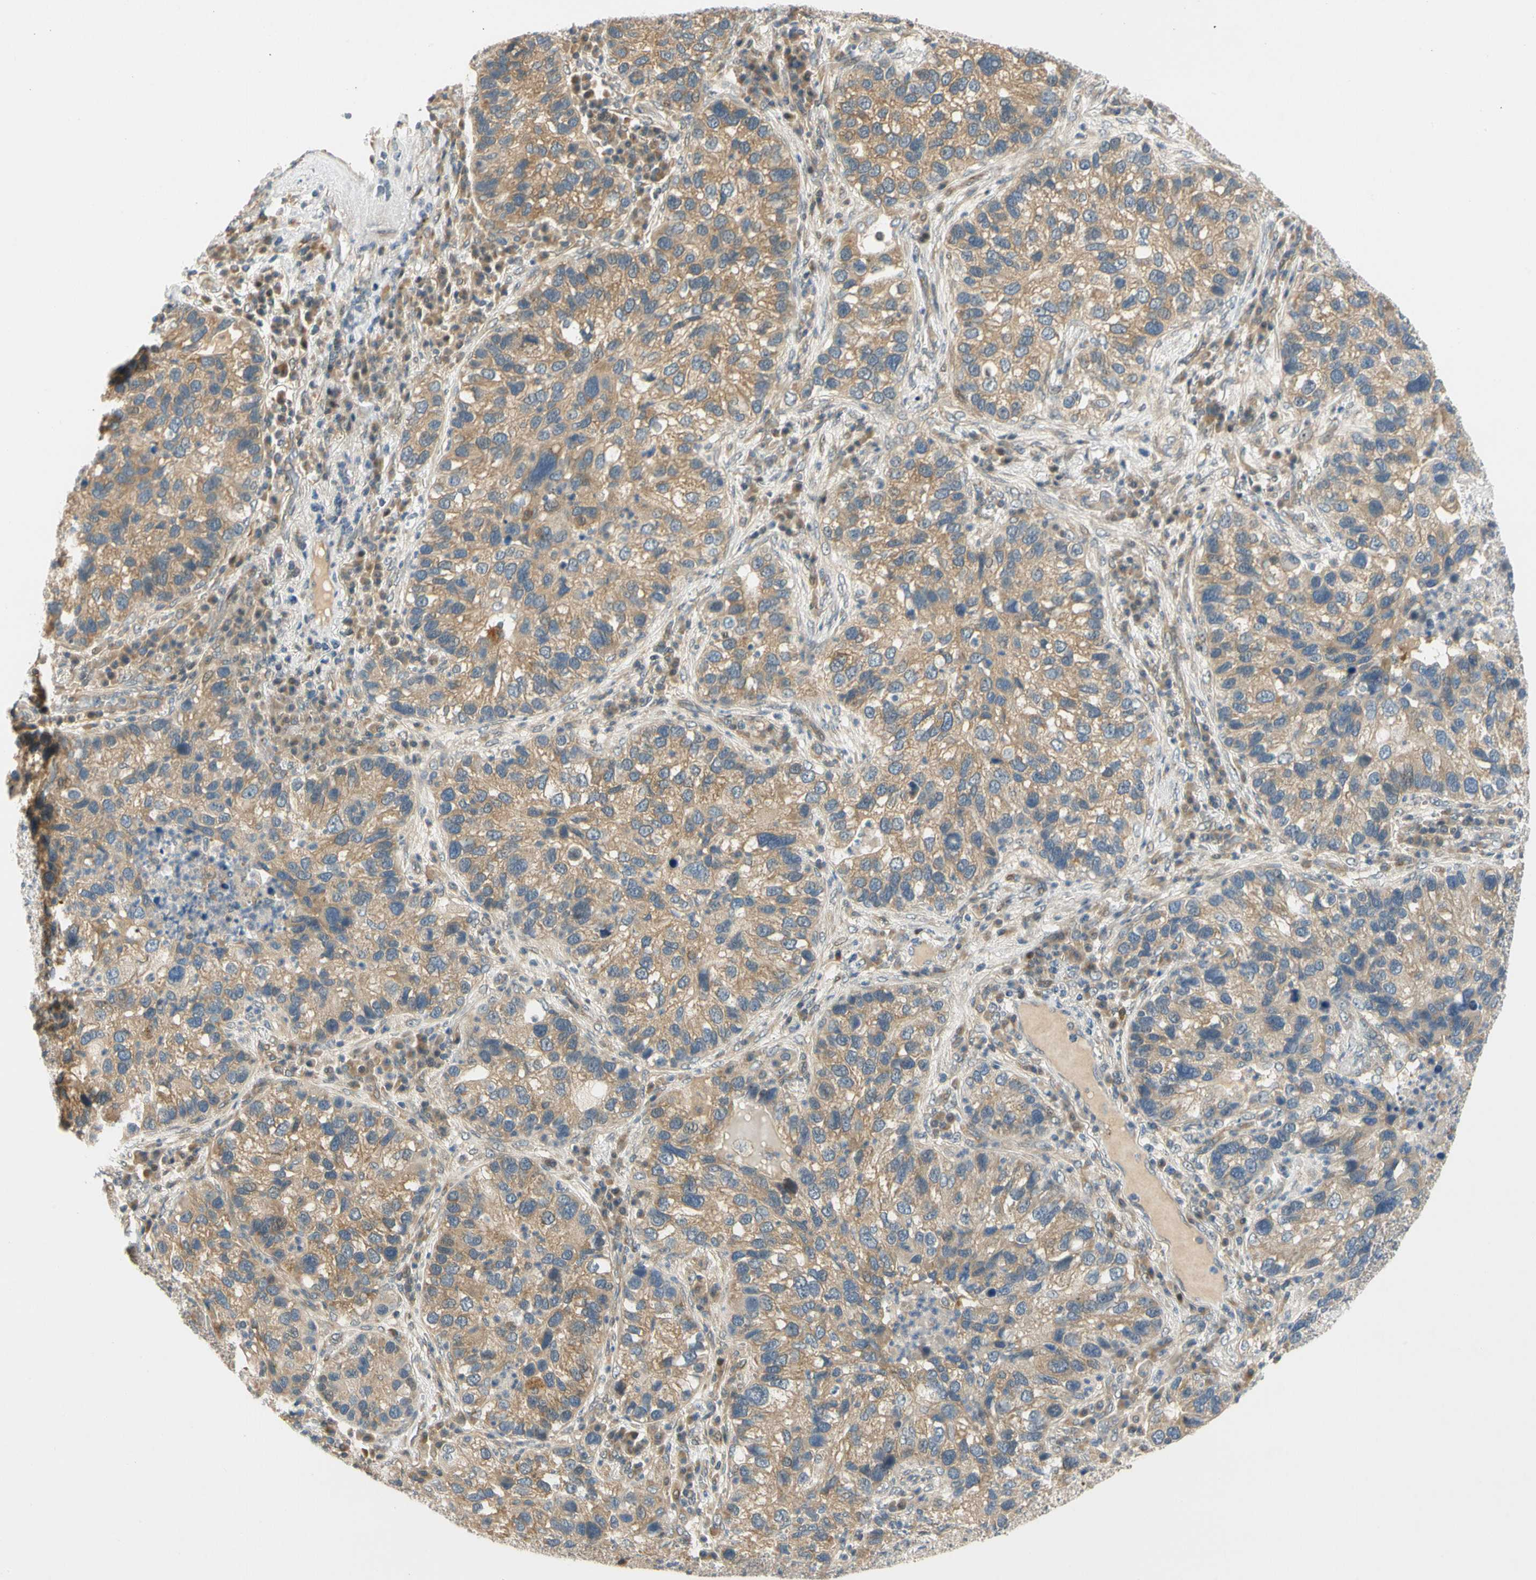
{"staining": {"intensity": "weak", "quantity": ">75%", "location": "cytoplasmic/membranous"}, "tissue": "lung cancer", "cell_type": "Tumor cells", "image_type": "cancer", "snomed": [{"axis": "morphology", "description": "Normal tissue, NOS"}, {"axis": "morphology", "description": "Adenocarcinoma, NOS"}, {"axis": "topography", "description": "Bronchus"}, {"axis": "topography", "description": "Lung"}], "caption": "Adenocarcinoma (lung) stained with DAB immunohistochemistry displays low levels of weak cytoplasmic/membranous expression in about >75% of tumor cells.", "gene": "GATD1", "patient": {"sex": "male", "age": 54}}